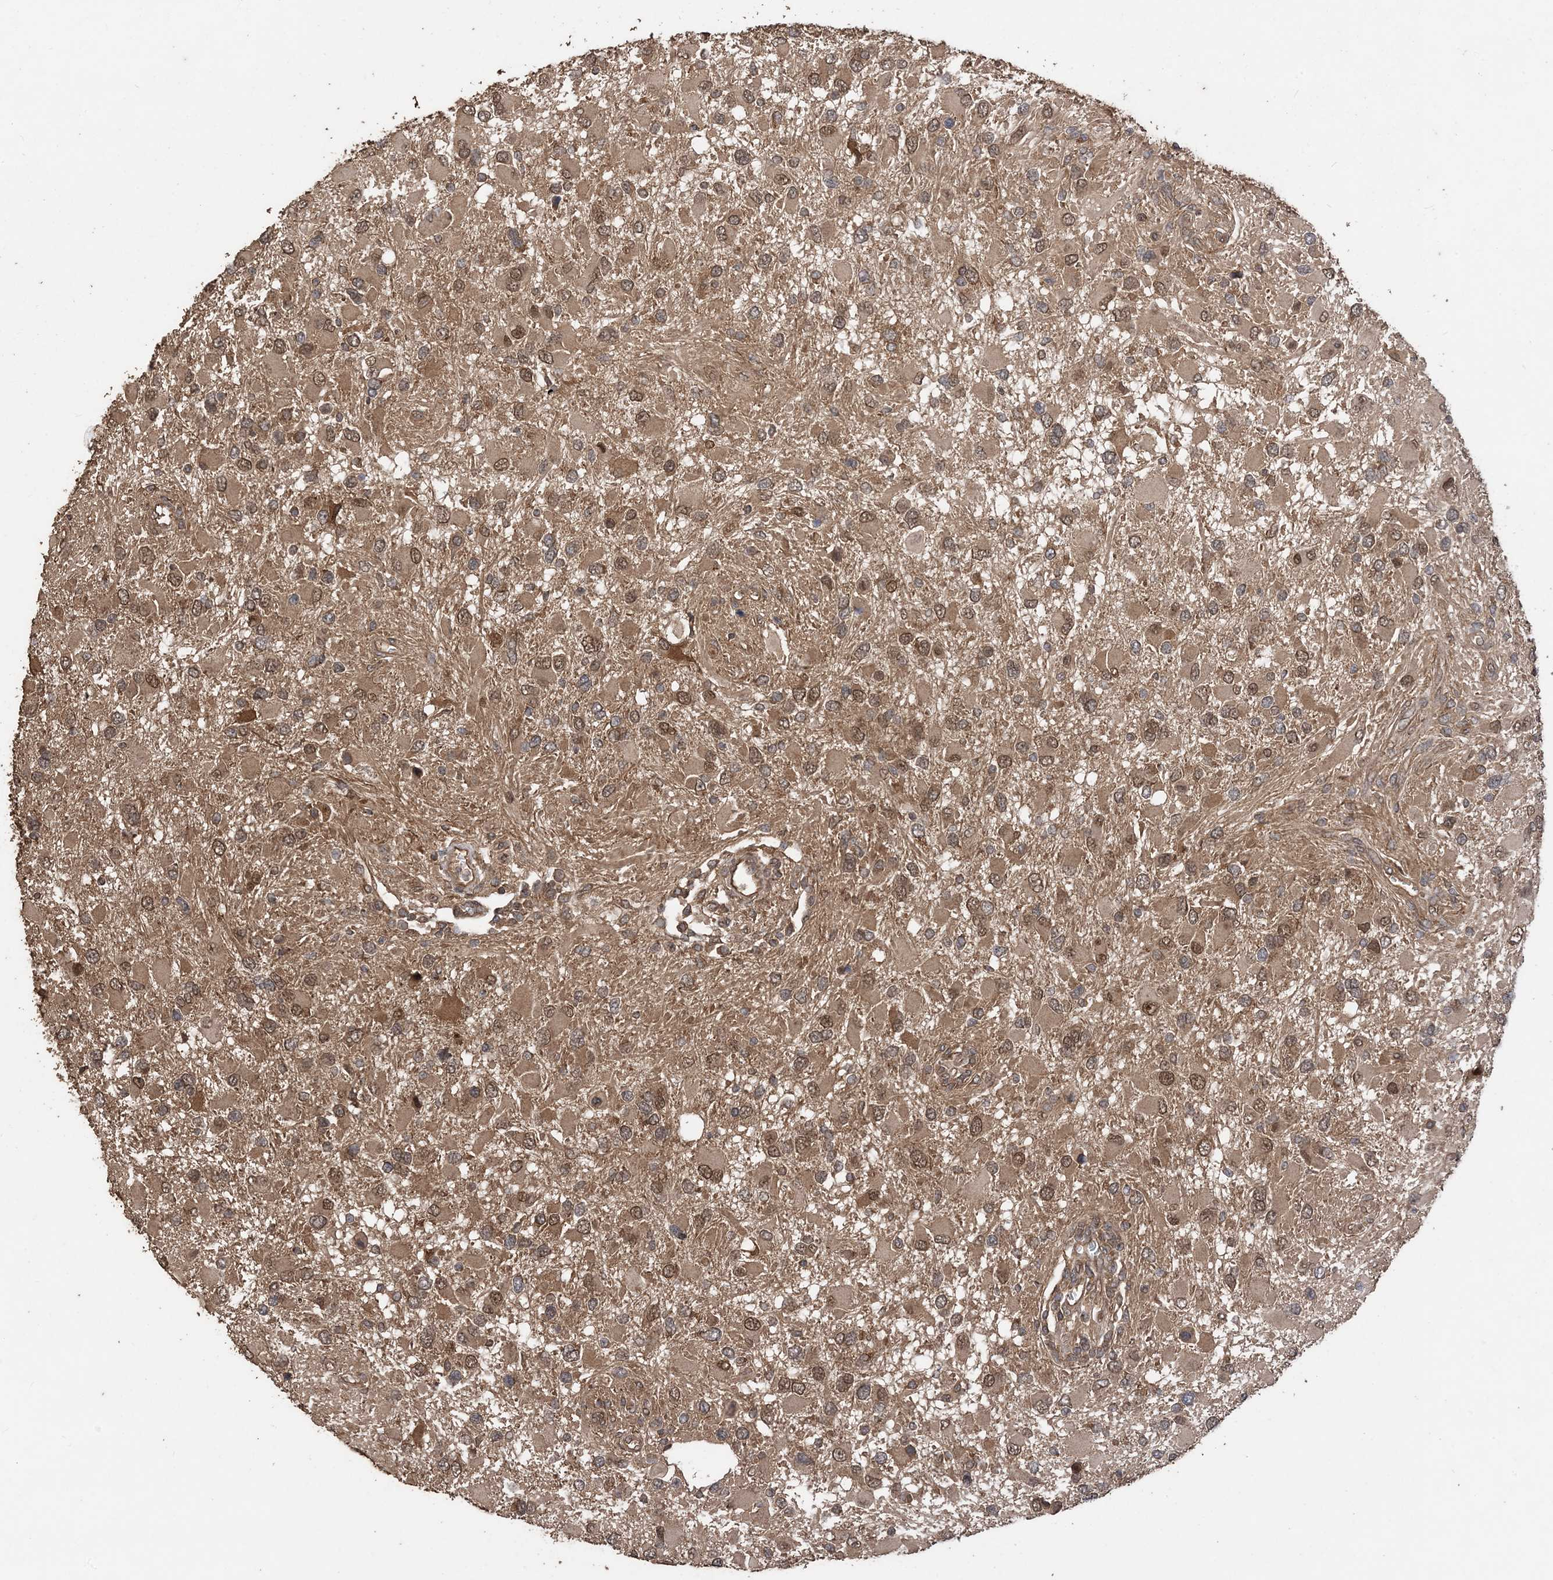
{"staining": {"intensity": "moderate", "quantity": ">75%", "location": "cytoplasmic/membranous,nuclear"}, "tissue": "glioma", "cell_type": "Tumor cells", "image_type": "cancer", "snomed": [{"axis": "morphology", "description": "Glioma, malignant, High grade"}, {"axis": "topography", "description": "Brain"}], "caption": "IHC photomicrograph of neoplastic tissue: high-grade glioma (malignant) stained using IHC demonstrates medium levels of moderate protein expression localized specifically in the cytoplasmic/membranous and nuclear of tumor cells, appearing as a cytoplasmic/membranous and nuclear brown color.", "gene": "ZKSCAN5", "patient": {"sex": "male", "age": 53}}